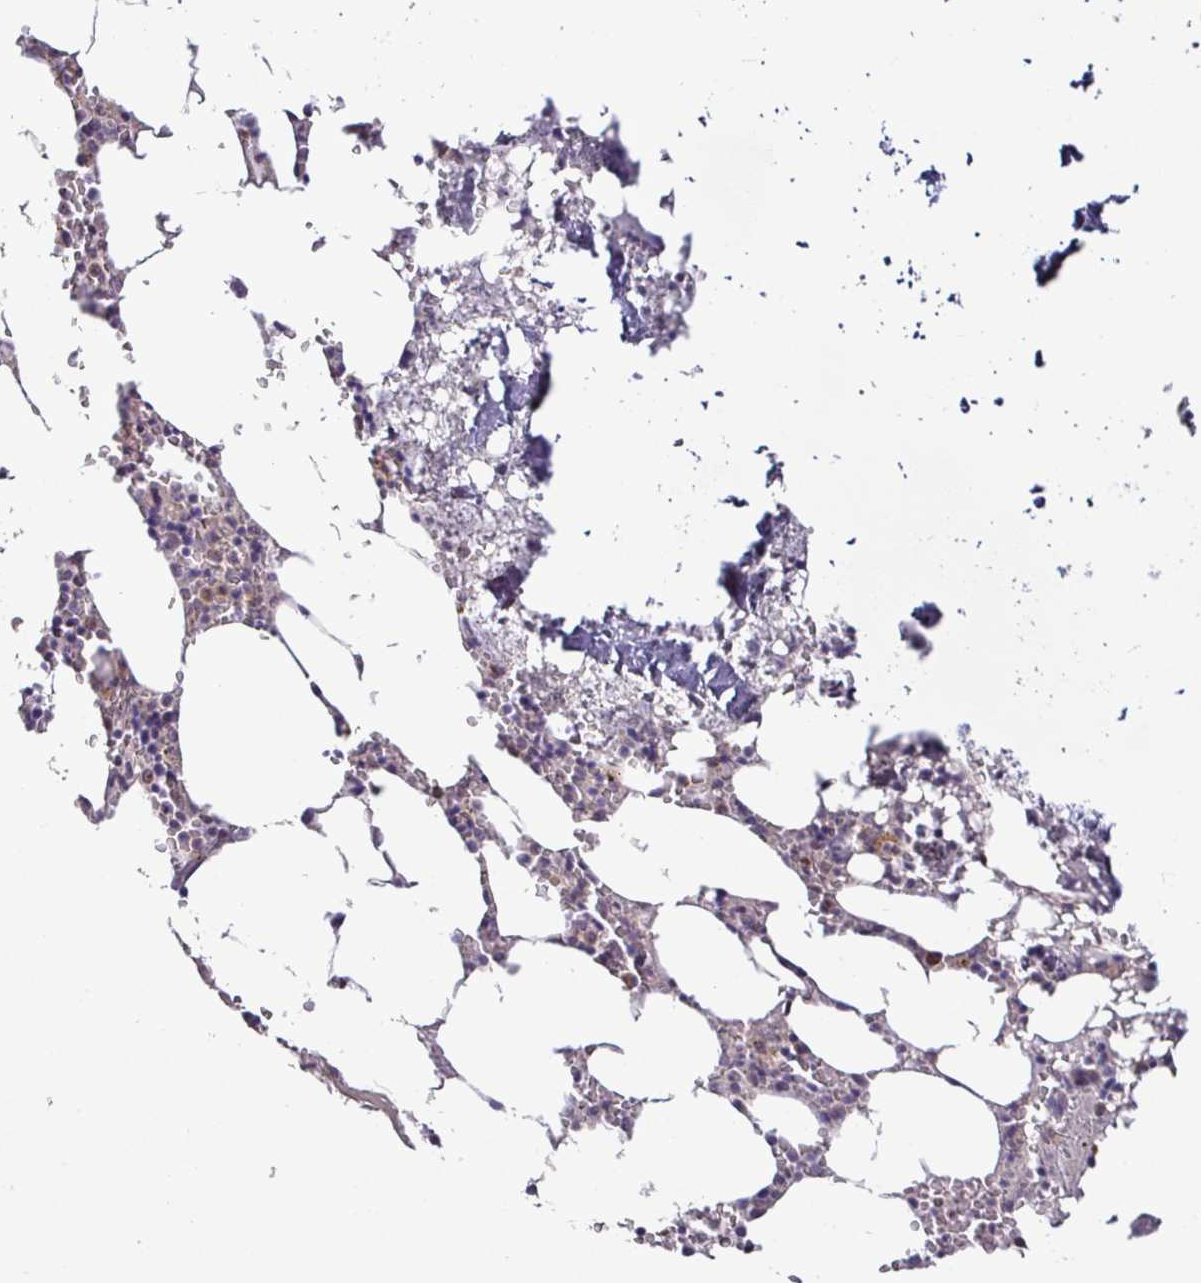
{"staining": {"intensity": "moderate", "quantity": "<25%", "location": "nuclear"}, "tissue": "bone marrow", "cell_type": "Hematopoietic cells", "image_type": "normal", "snomed": [{"axis": "morphology", "description": "Normal tissue, NOS"}, {"axis": "topography", "description": "Bone marrow"}], "caption": "Immunohistochemistry (IHC) staining of normal bone marrow, which shows low levels of moderate nuclear expression in about <25% of hematopoietic cells indicating moderate nuclear protein expression. The staining was performed using DAB (3,3'-diaminobenzidine) (brown) for protein detection and nuclei were counterstained in hematoxylin (blue).", "gene": "NUP188", "patient": {"sex": "male", "age": 64}}